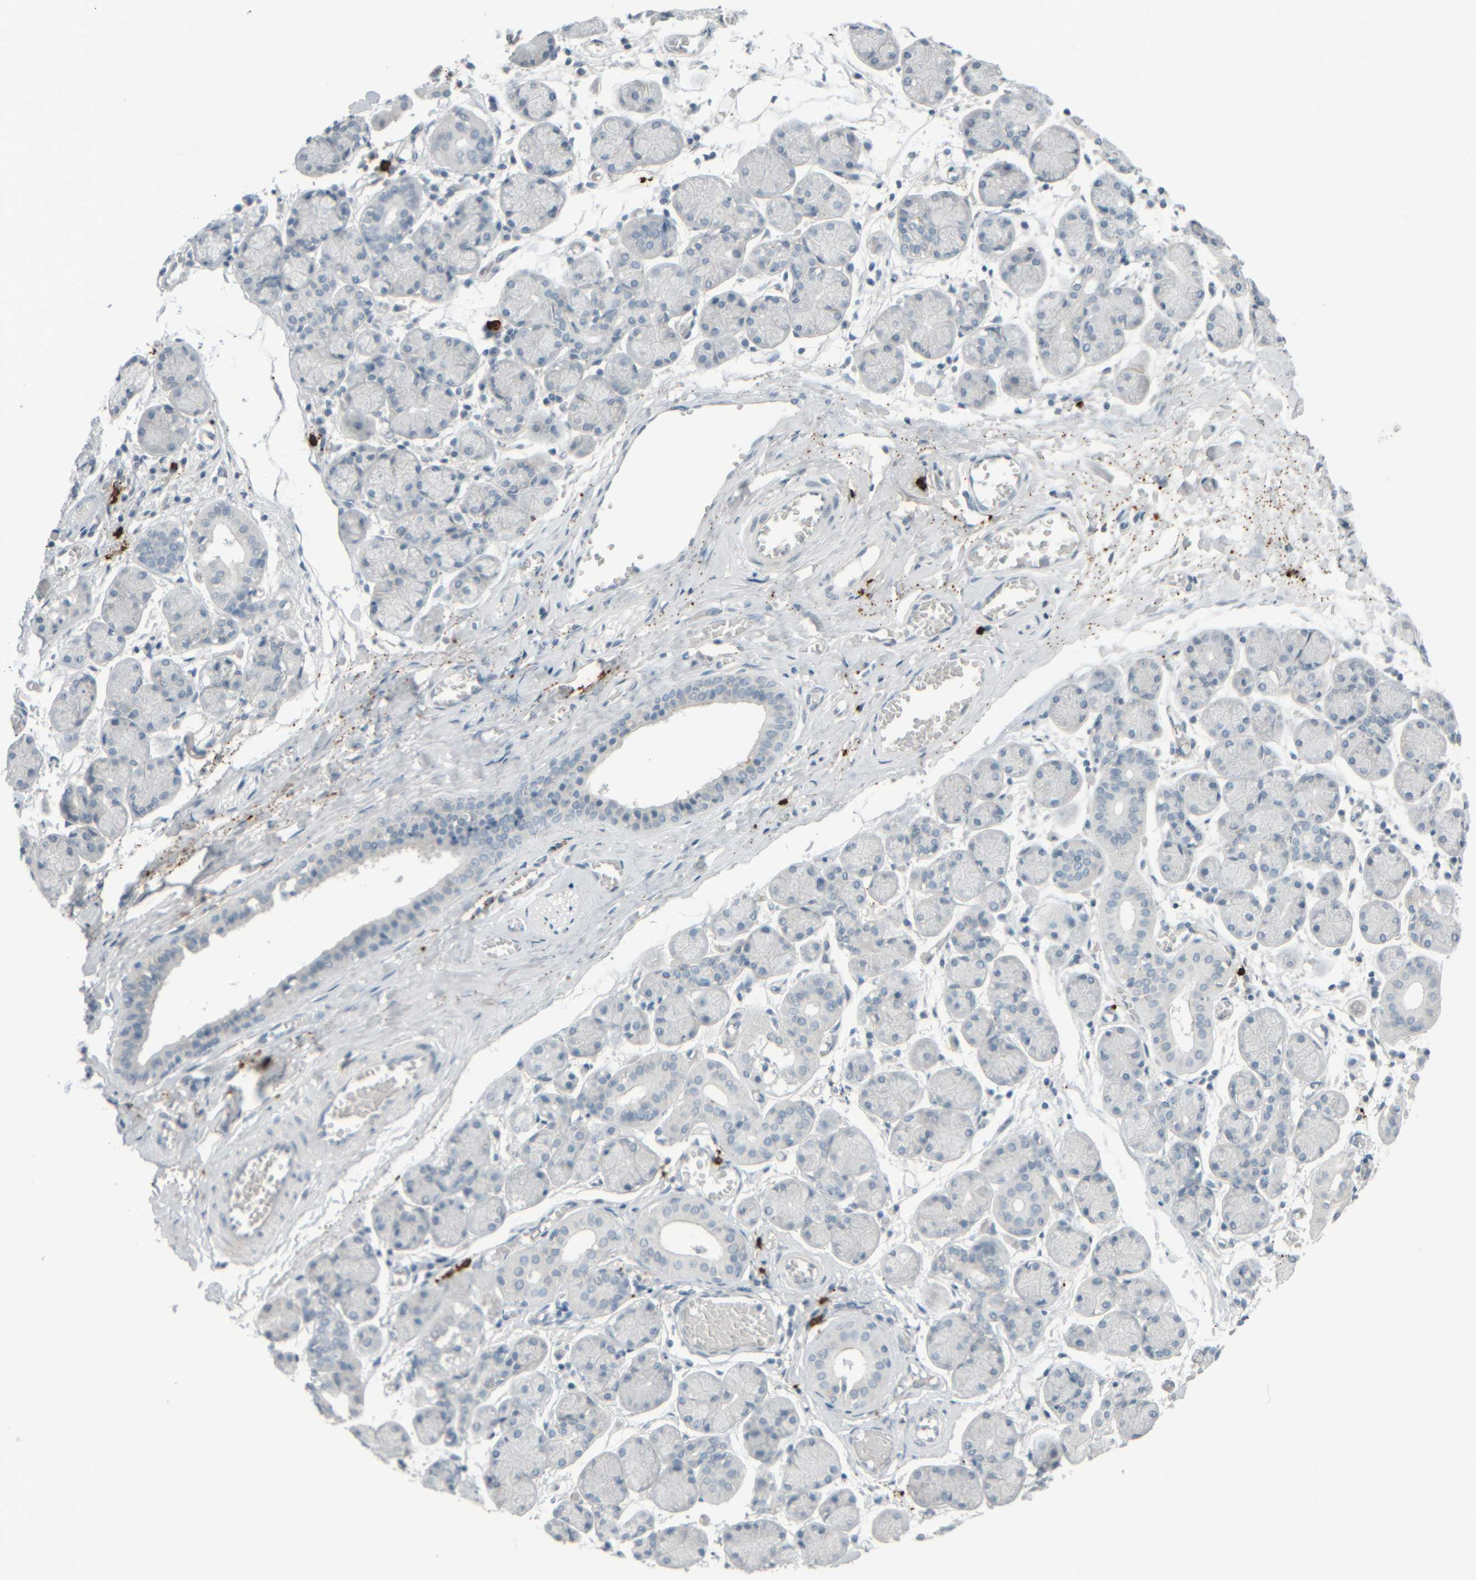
{"staining": {"intensity": "negative", "quantity": "none", "location": "none"}, "tissue": "salivary gland", "cell_type": "Glandular cells", "image_type": "normal", "snomed": [{"axis": "morphology", "description": "Normal tissue, NOS"}, {"axis": "topography", "description": "Salivary gland"}], "caption": "The IHC photomicrograph has no significant positivity in glandular cells of salivary gland. (DAB (3,3'-diaminobenzidine) immunohistochemistry (IHC), high magnification).", "gene": "TPSAB1", "patient": {"sex": "female", "age": 24}}